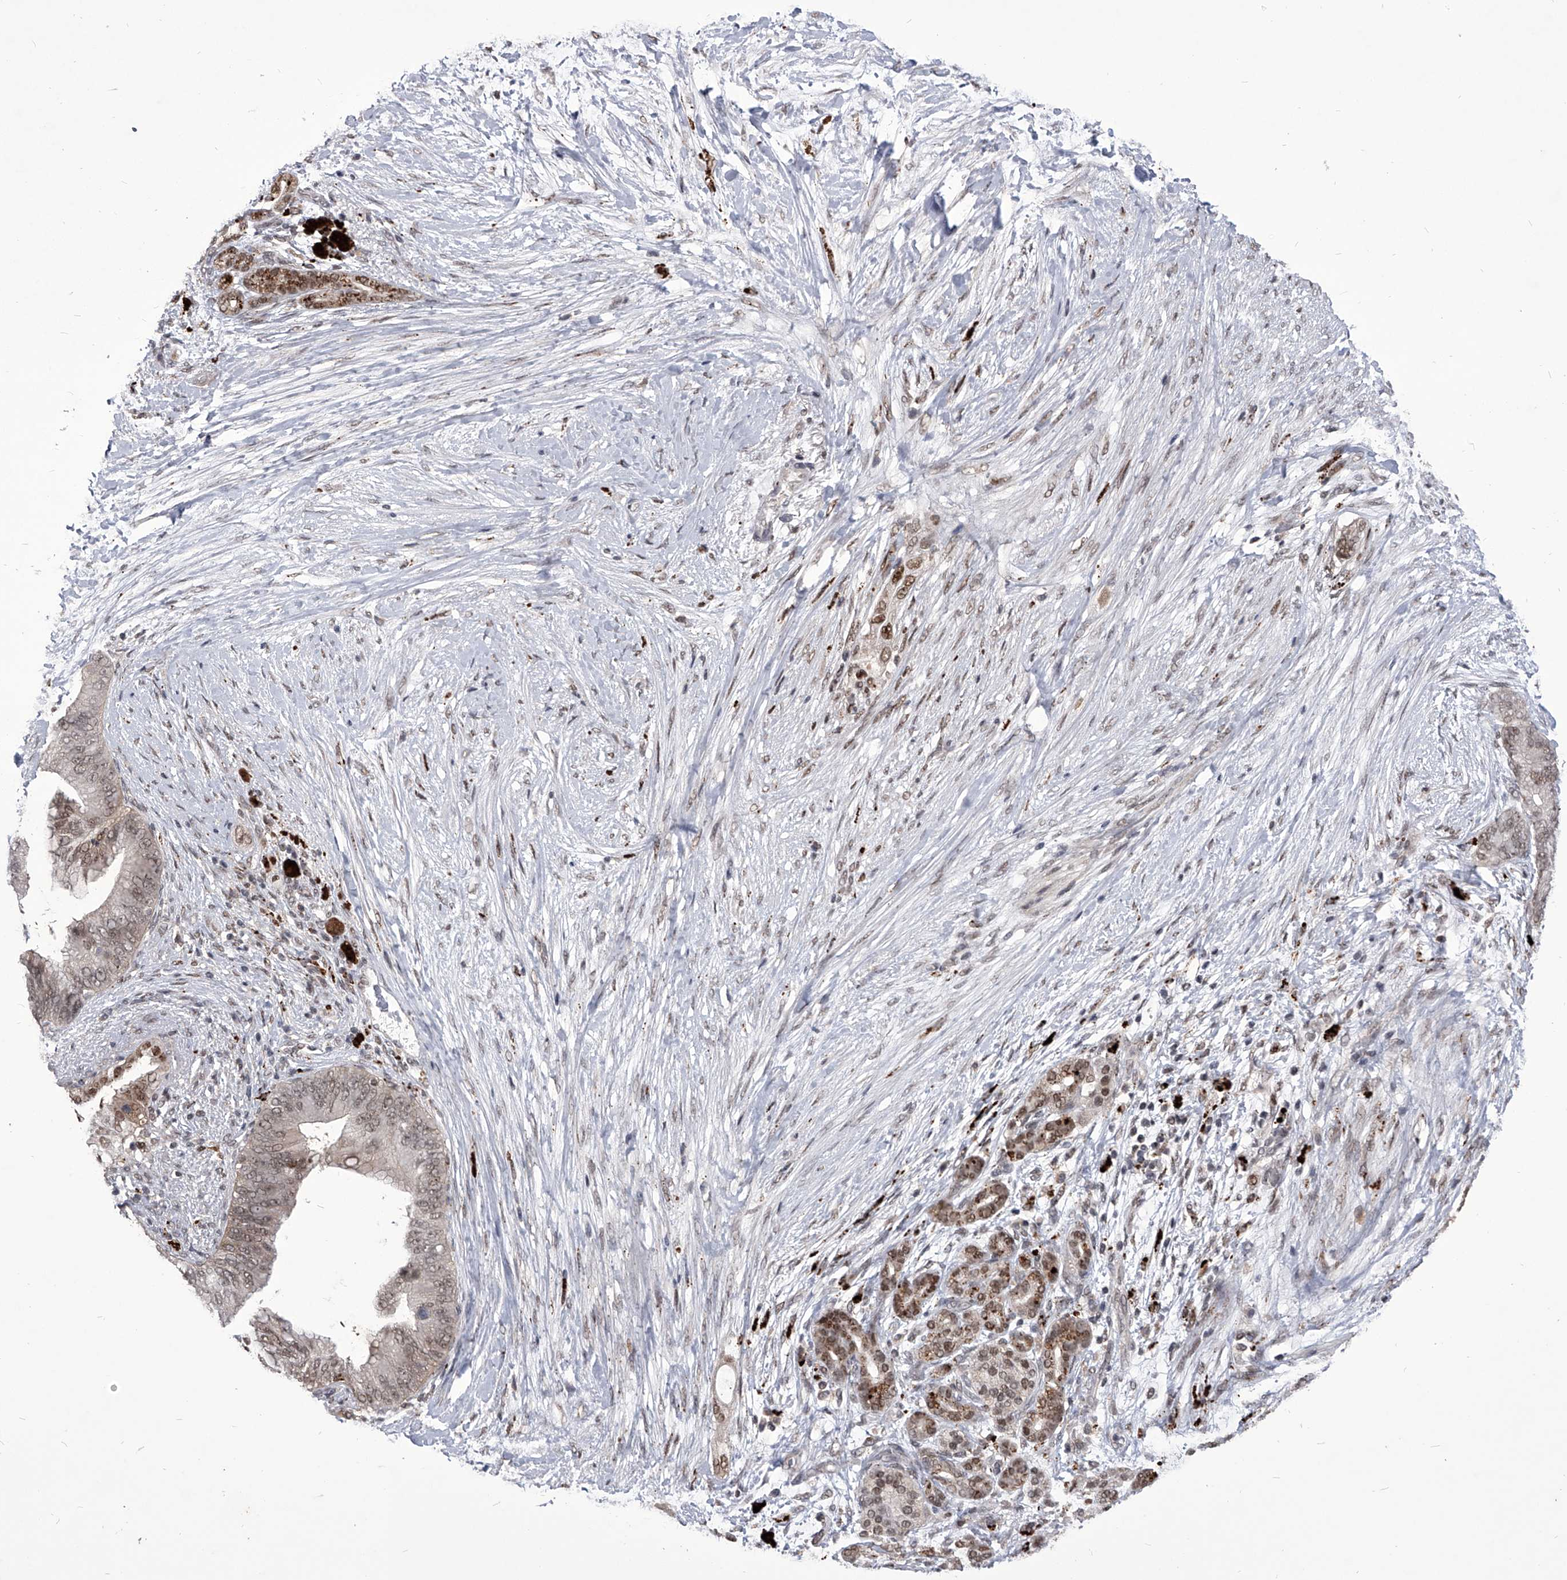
{"staining": {"intensity": "weak", "quantity": ">75%", "location": "nuclear"}, "tissue": "pancreatic cancer", "cell_type": "Tumor cells", "image_type": "cancer", "snomed": [{"axis": "morphology", "description": "Adenocarcinoma, NOS"}, {"axis": "topography", "description": "Pancreas"}], "caption": "This image shows immunohistochemistry (IHC) staining of pancreatic adenocarcinoma, with low weak nuclear expression in approximately >75% of tumor cells.", "gene": "CMTR1", "patient": {"sex": "male", "age": 53}}